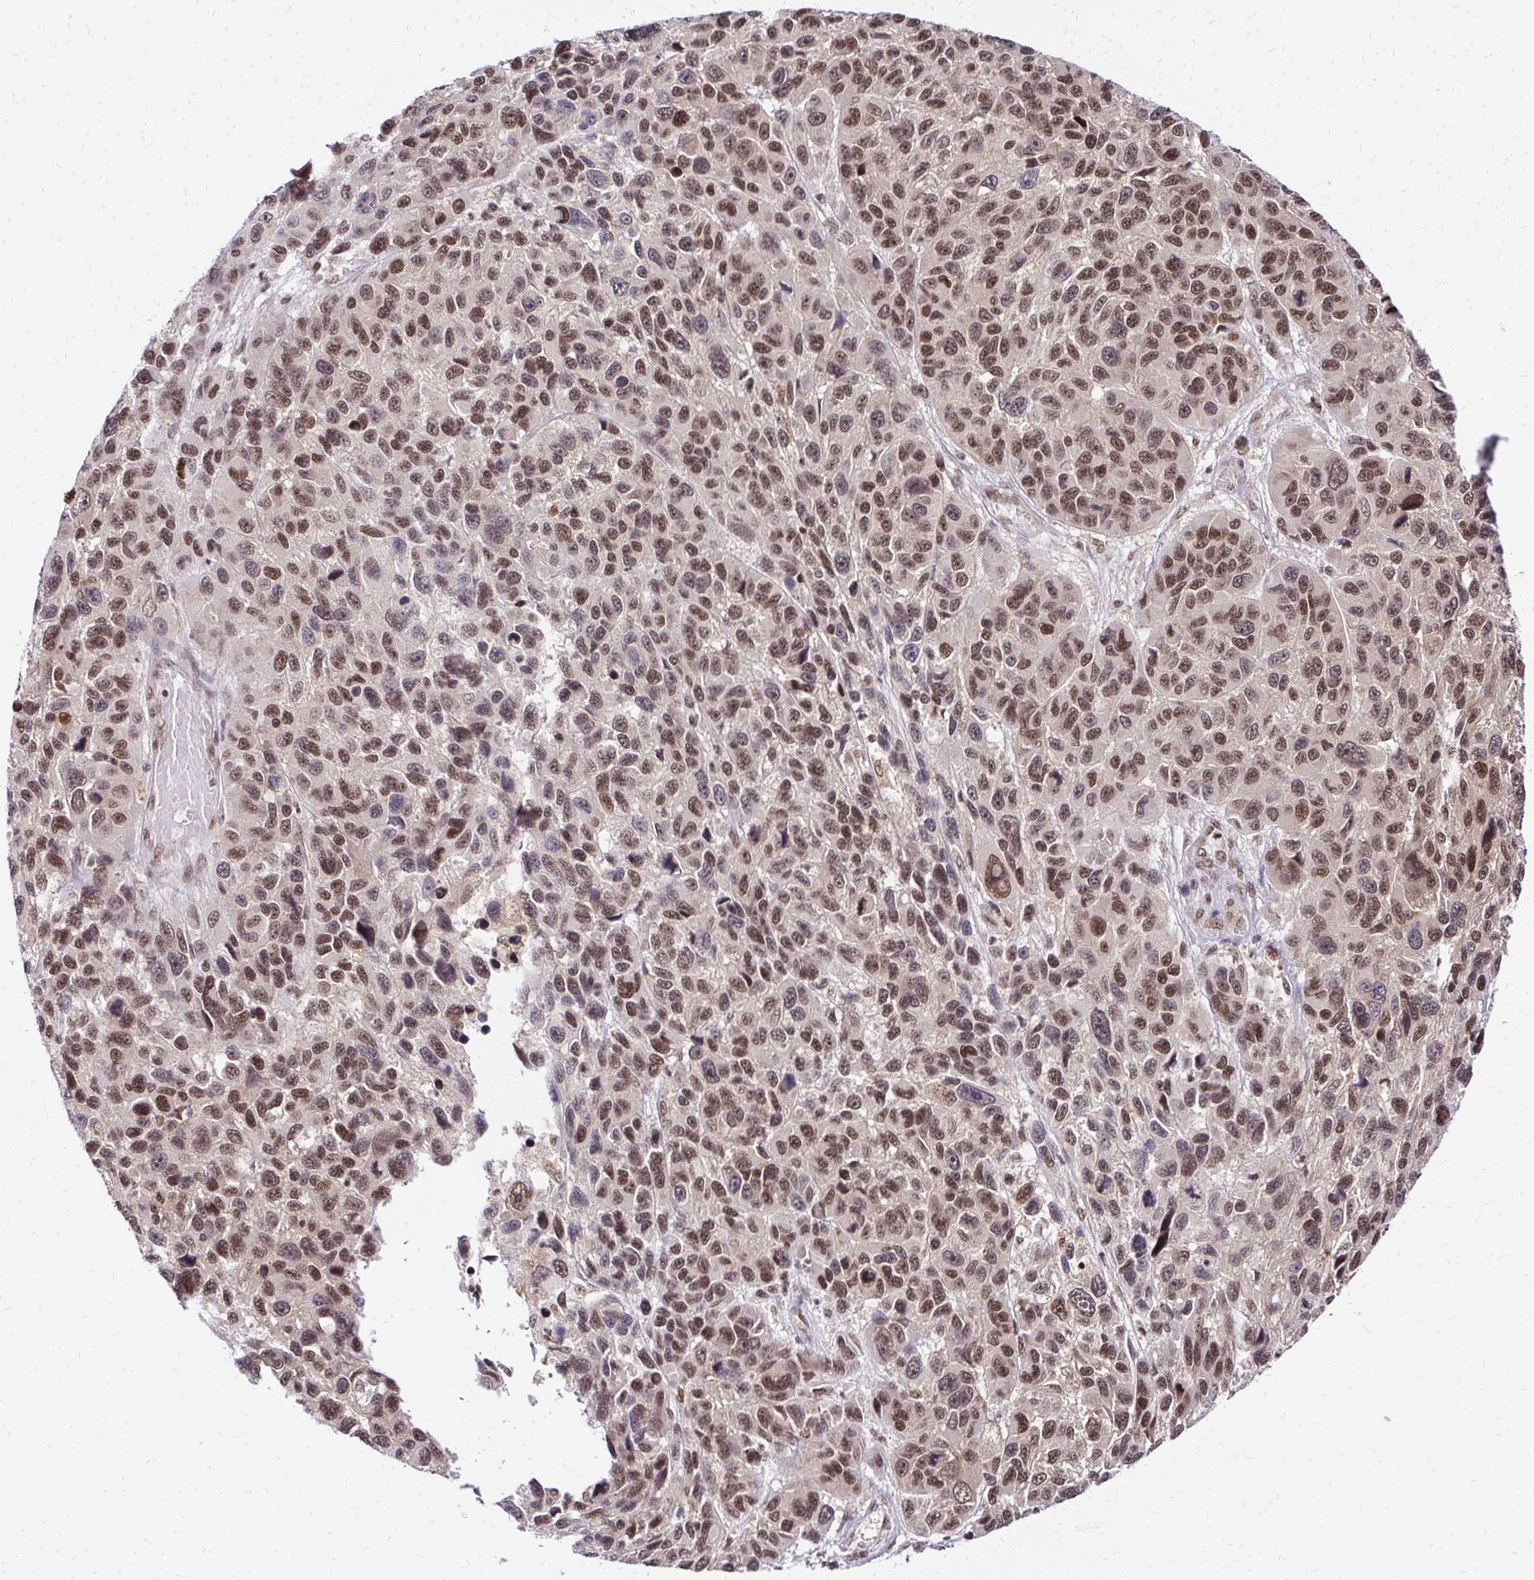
{"staining": {"intensity": "moderate", "quantity": ">75%", "location": "nuclear"}, "tissue": "melanoma", "cell_type": "Tumor cells", "image_type": "cancer", "snomed": [{"axis": "morphology", "description": "Malignant melanoma, NOS"}, {"axis": "topography", "description": "Skin"}], "caption": "A brown stain shows moderate nuclear expression of a protein in malignant melanoma tumor cells.", "gene": "GLYR1", "patient": {"sex": "male", "age": 53}}